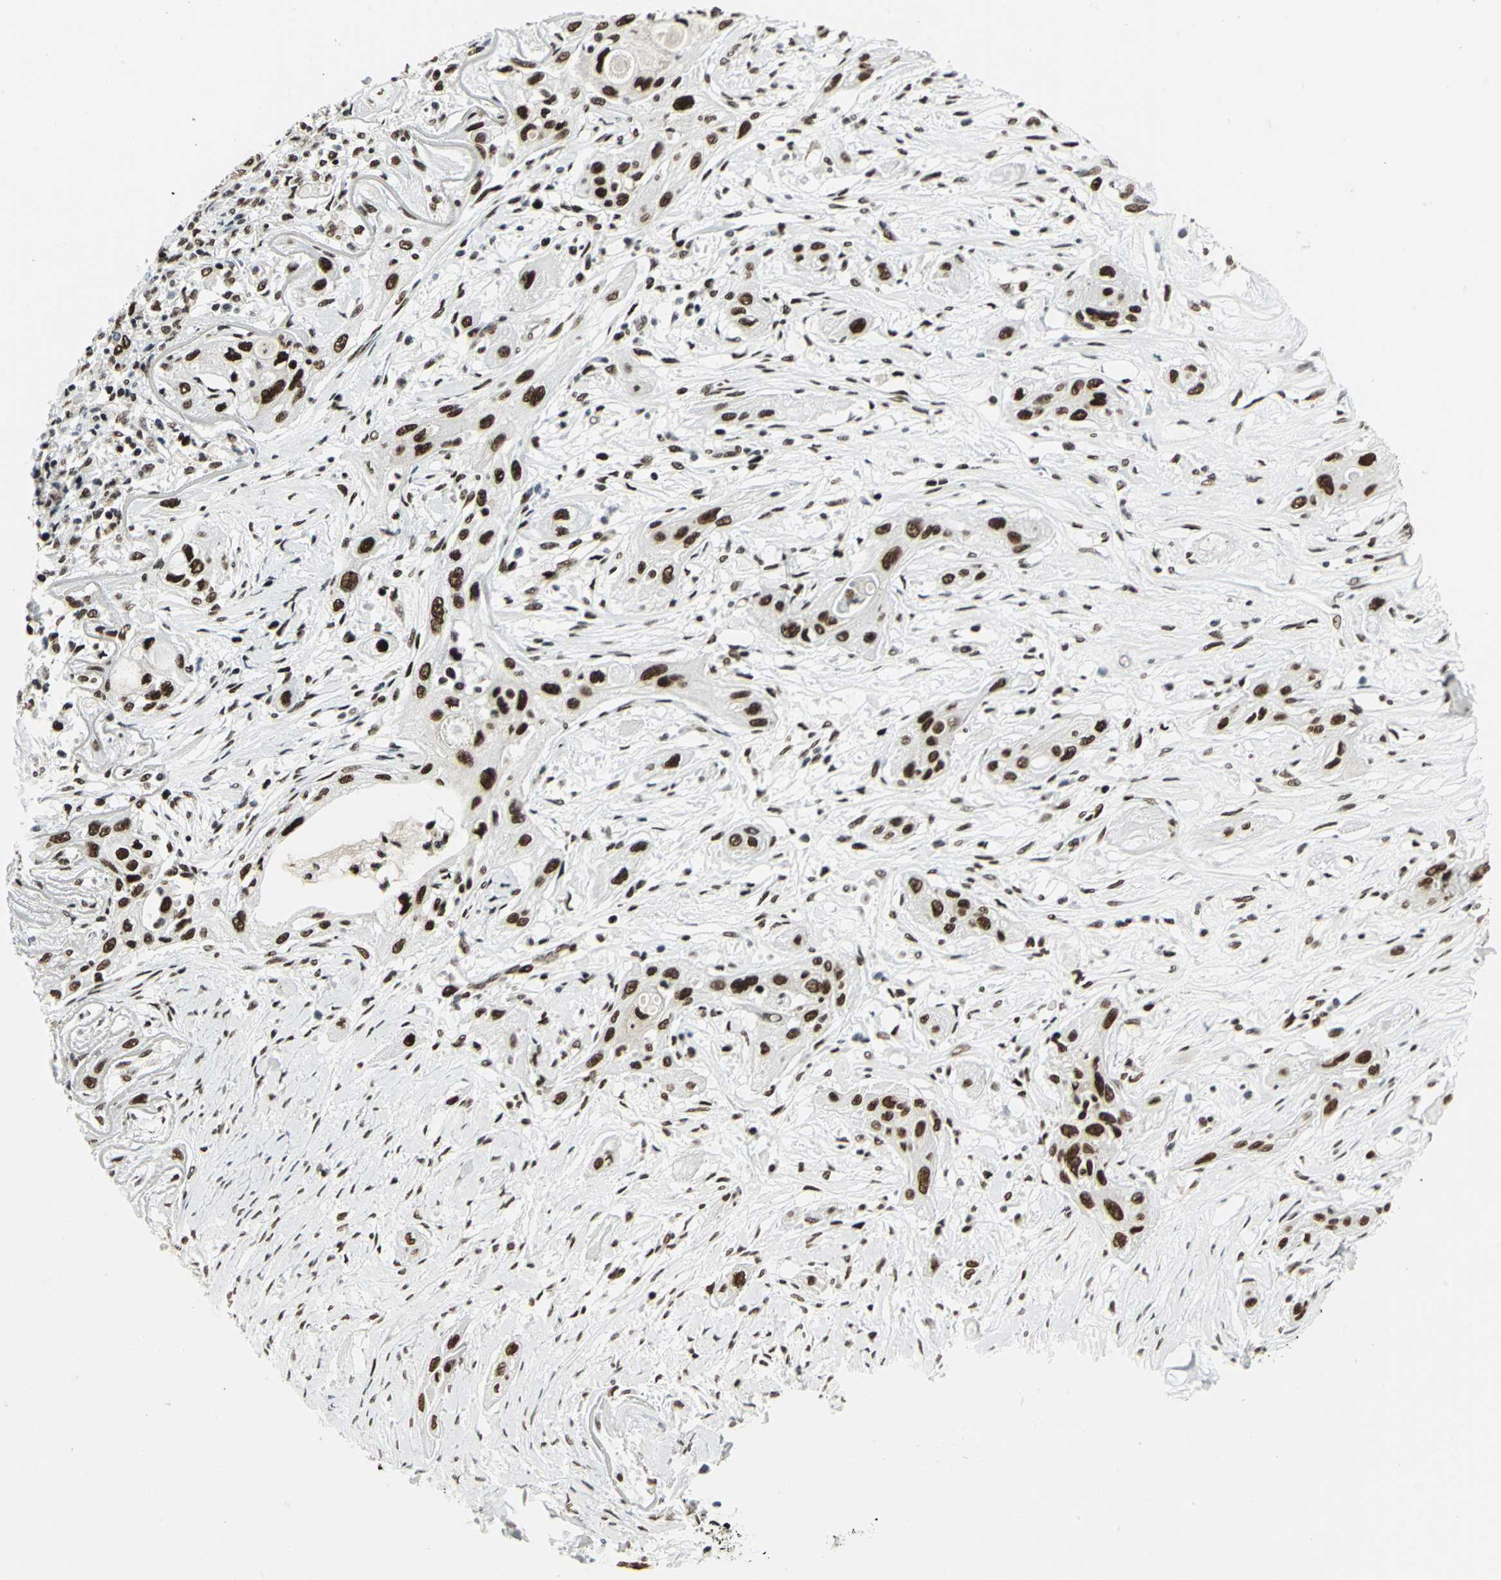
{"staining": {"intensity": "strong", "quantity": ">75%", "location": "nuclear"}, "tissue": "lung cancer", "cell_type": "Tumor cells", "image_type": "cancer", "snomed": [{"axis": "morphology", "description": "Squamous cell carcinoma, NOS"}, {"axis": "topography", "description": "Lung"}], "caption": "Immunohistochemistry (IHC) histopathology image of human lung cancer (squamous cell carcinoma) stained for a protein (brown), which exhibits high levels of strong nuclear expression in approximately >75% of tumor cells.", "gene": "SMARCA4", "patient": {"sex": "female", "age": 47}}